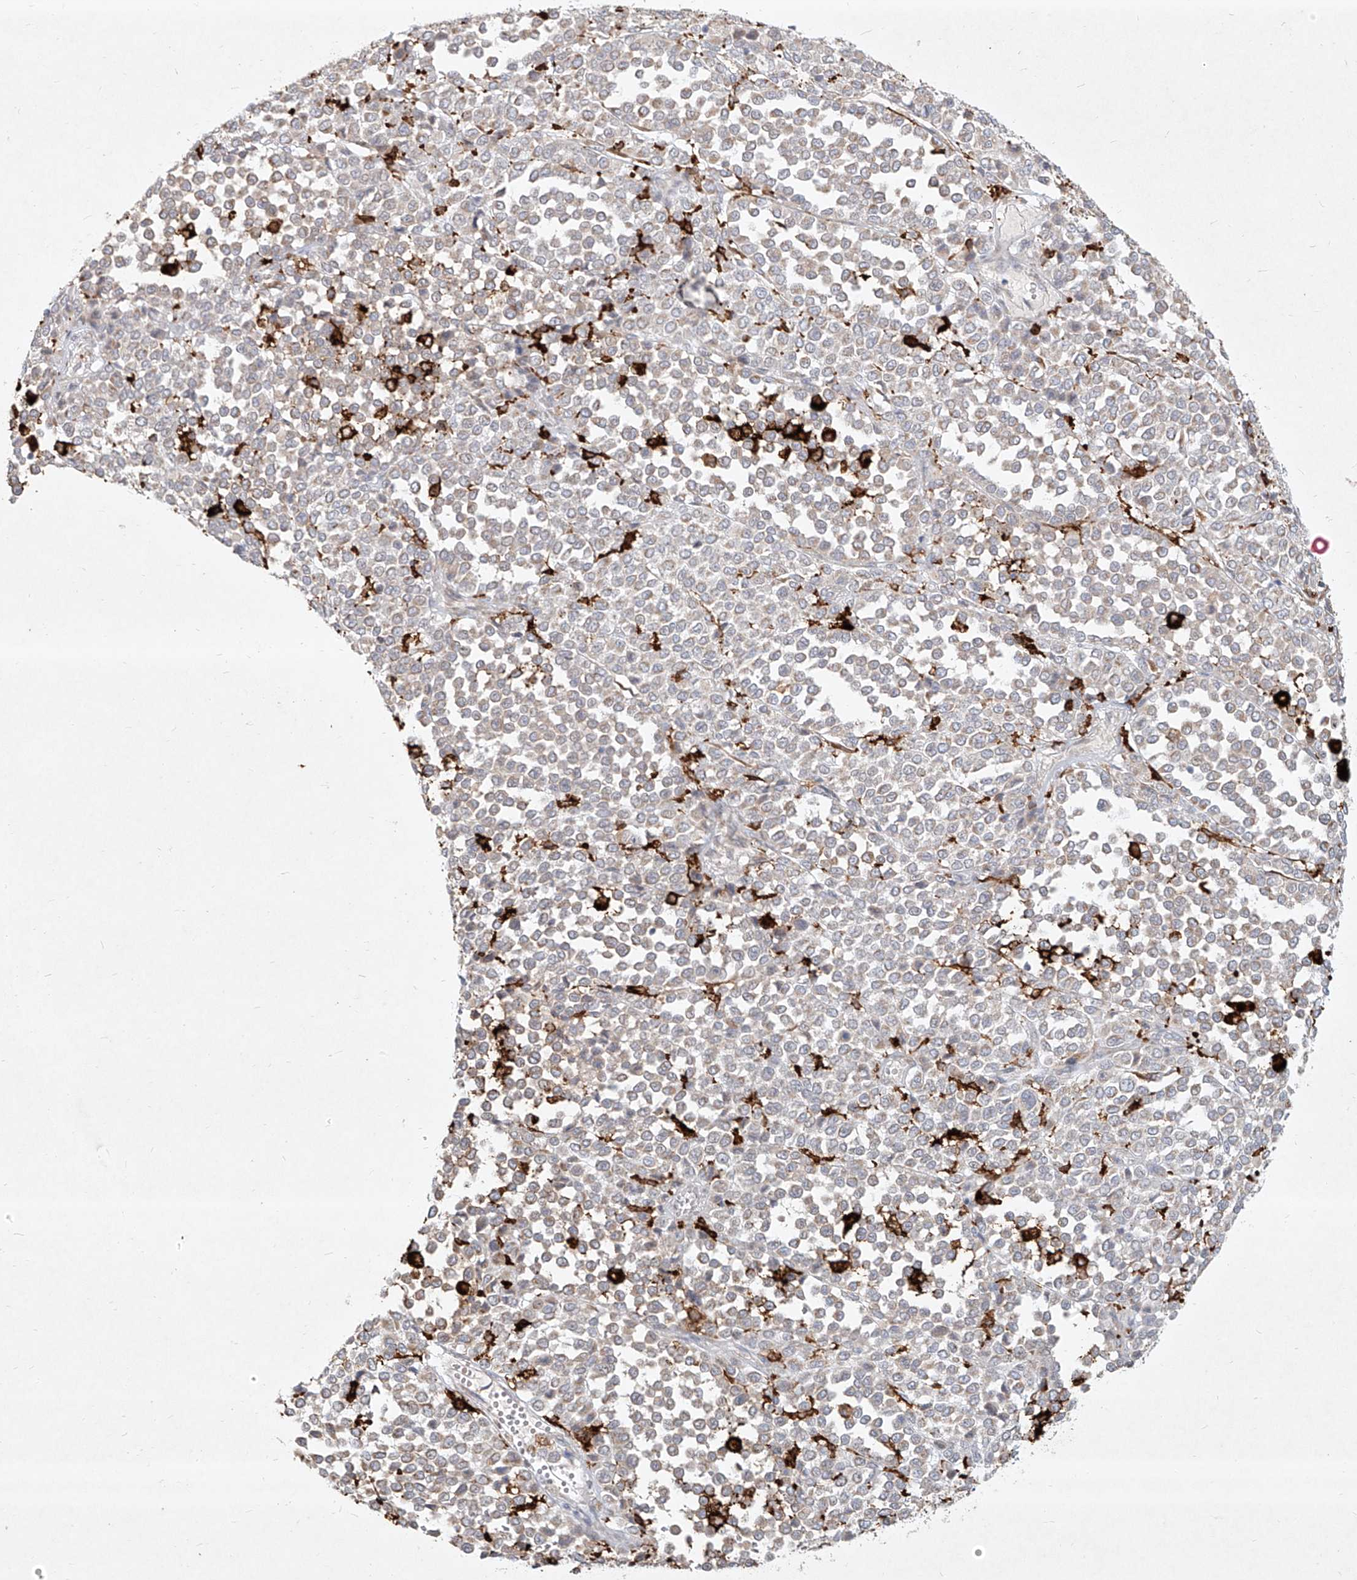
{"staining": {"intensity": "negative", "quantity": "none", "location": "none"}, "tissue": "melanoma", "cell_type": "Tumor cells", "image_type": "cancer", "snomed": [{"axis": "morphology", "description": "Malignant melanoma, Metastatic site"}, {"axis": "topography", "description": "Pancreas"}], "caption": "DAB immunohistochemical staining of human malignant melanoma (metastatic site) shows no significant expression in tumor cells.", "gene": "CD209", "patient": {"sex": "female", "age": 30}}